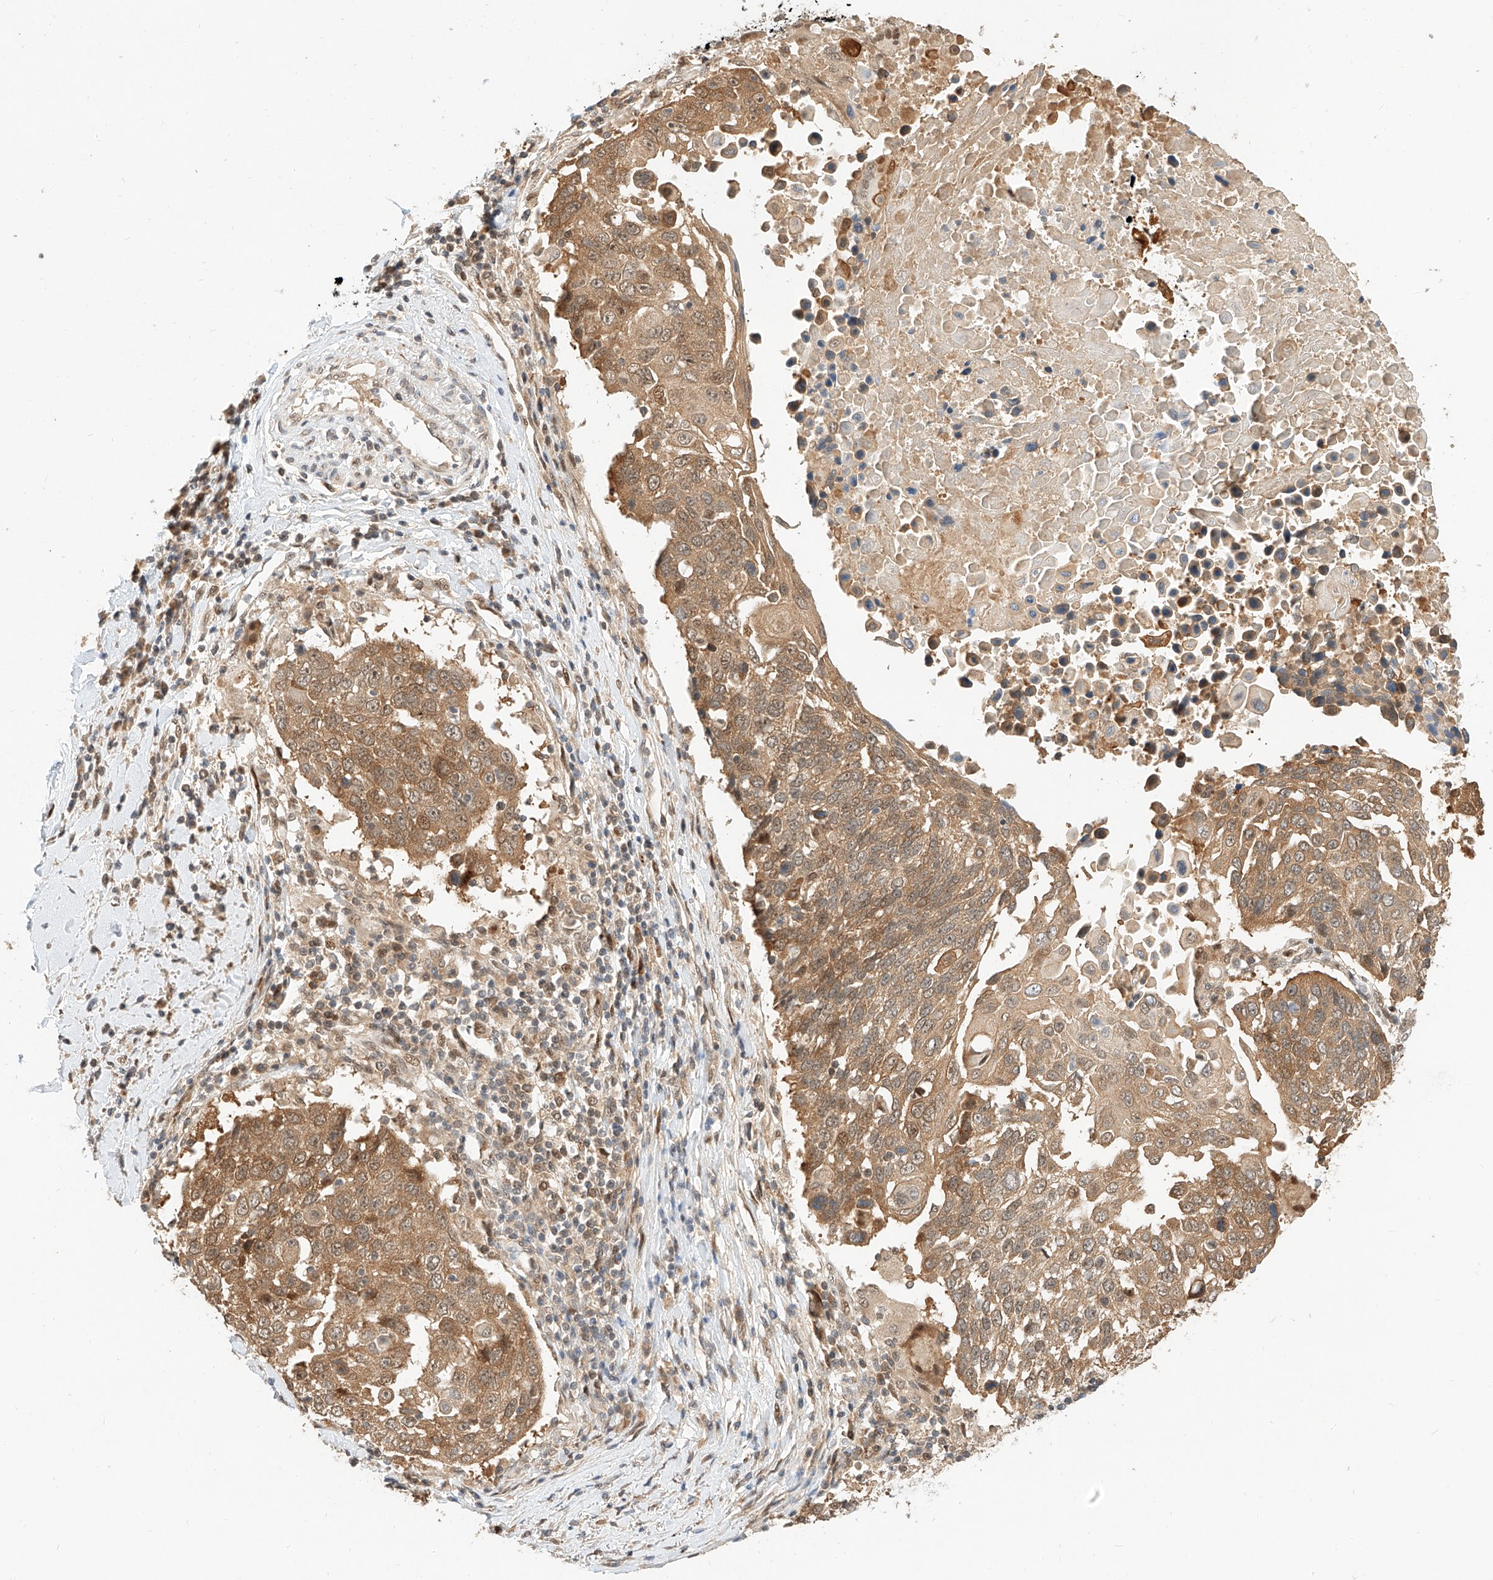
{"staining": {"intensity": "moderate", "quantity": ">75%", "location": "cytoplasmic/membranous"}, "tissue": "lung cancer", "cell_type": "Tumor cells", "image_type": "cancer", "snomed": [{"axis": "morphology", "description": "Squamous cell carcinoma, NOS"}, {"axis": "topography", "description": "Lung"}], "caption": "This micrograph exhibits lung squamous cell carcinoma stained with IHC to label a protein in brown. The cytoplasmic/membranous of tumor cells show moderate positivity for the protein. Nuclei are counter-stained blue.", "gene": "EIF4H", "patient": {"sex": "male", "age": 66}}